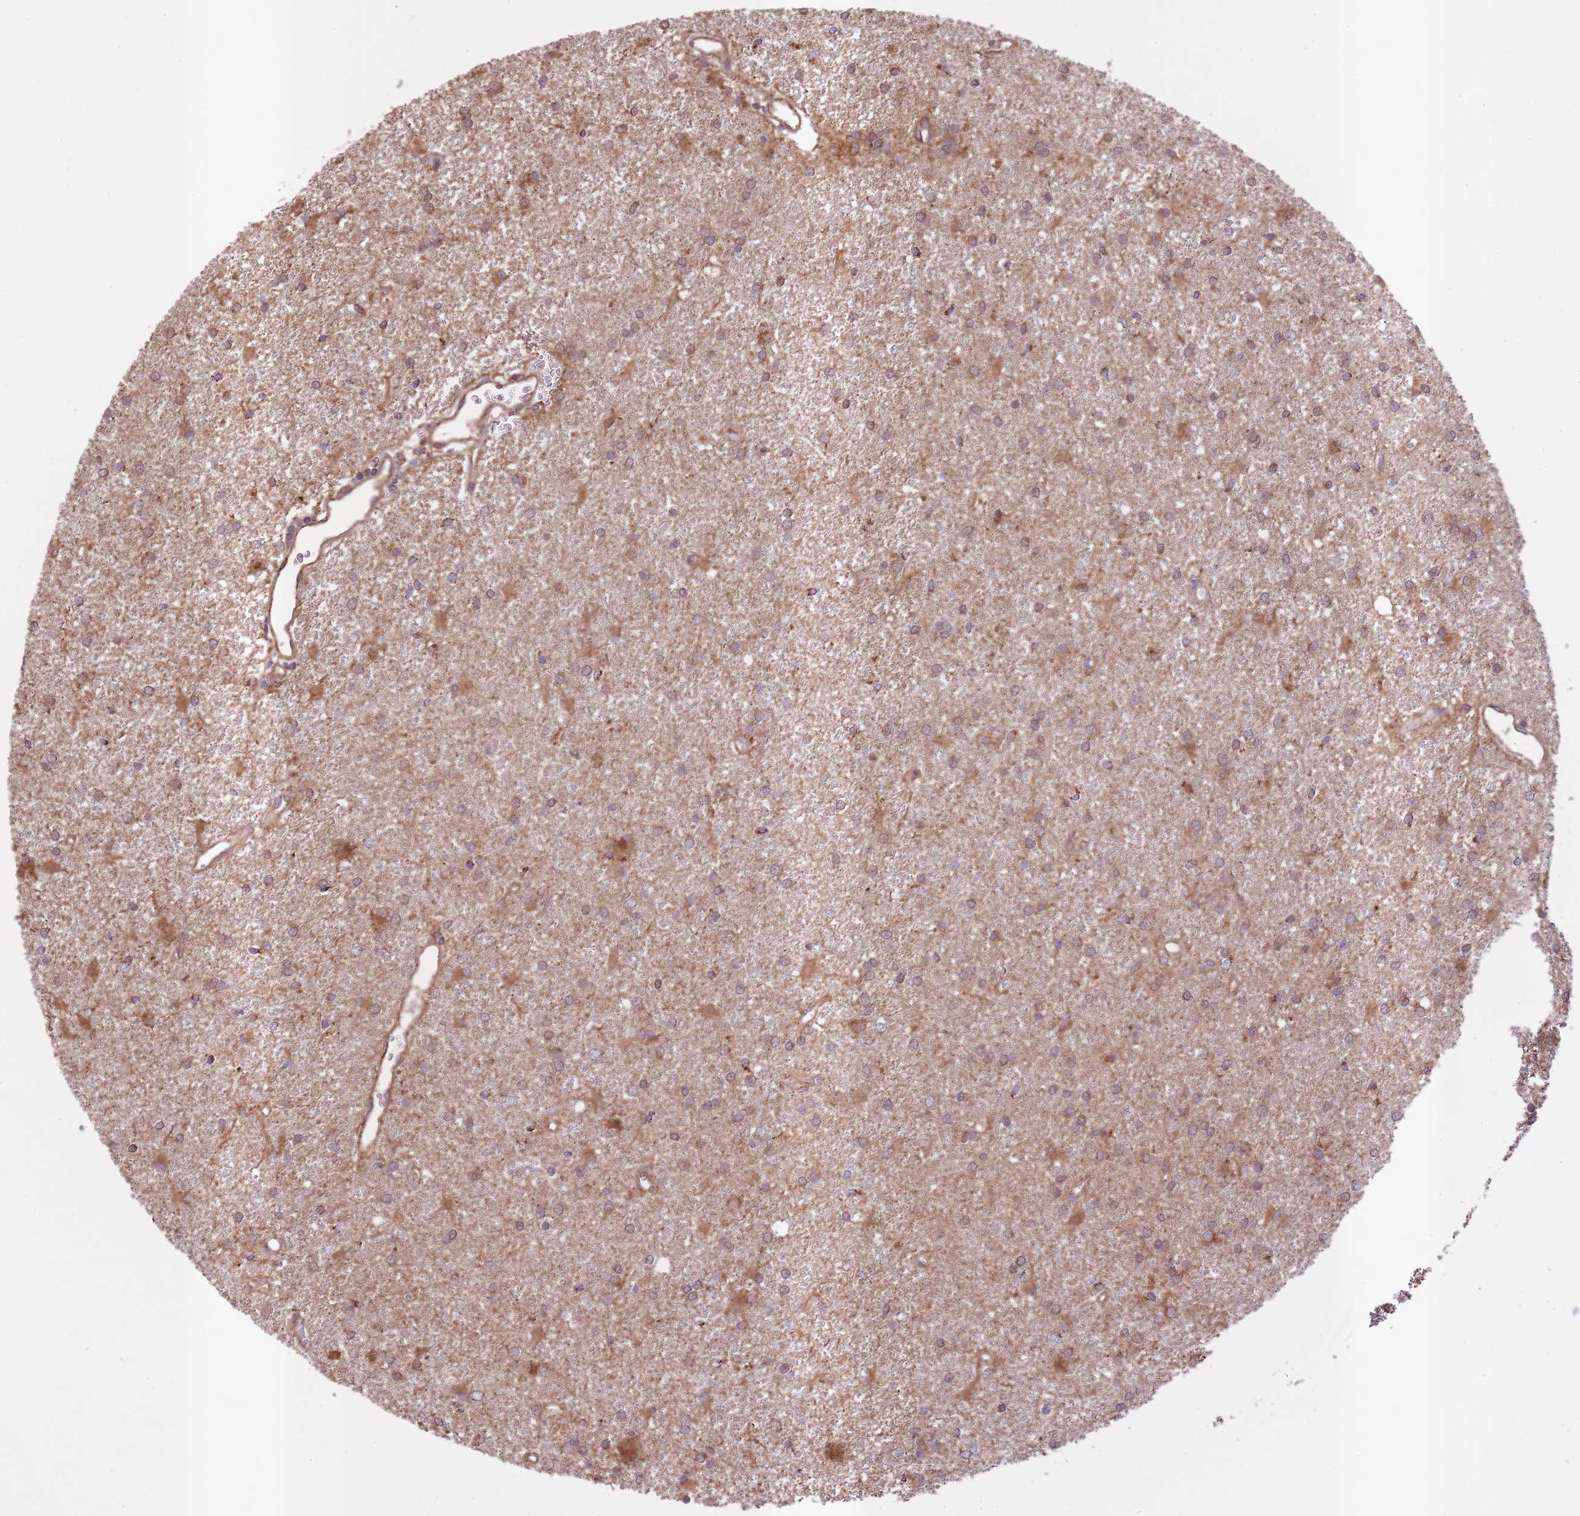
{"staining": {"intensity": "moderate", "quantity": ">75%", "location": "cytoplasmic/membranous"}, "tissue": "glioma", "cell_type": "Tumor cells", "image_type": "cancer", "snomed": [{"axis": "morphology", "description": "Glioma, malignant, High grade"}, {"axis": "topography", "description": "Brain"}], "caption": "Immunohistochemistry (IHC) (DAB) staining of human glioma reveals moderate cytoplasmic/membranous protein positivity in about >75% of tumor cells.", "gene": "ST3GAL3", "patient": {"sex": "female", "age": 50}}